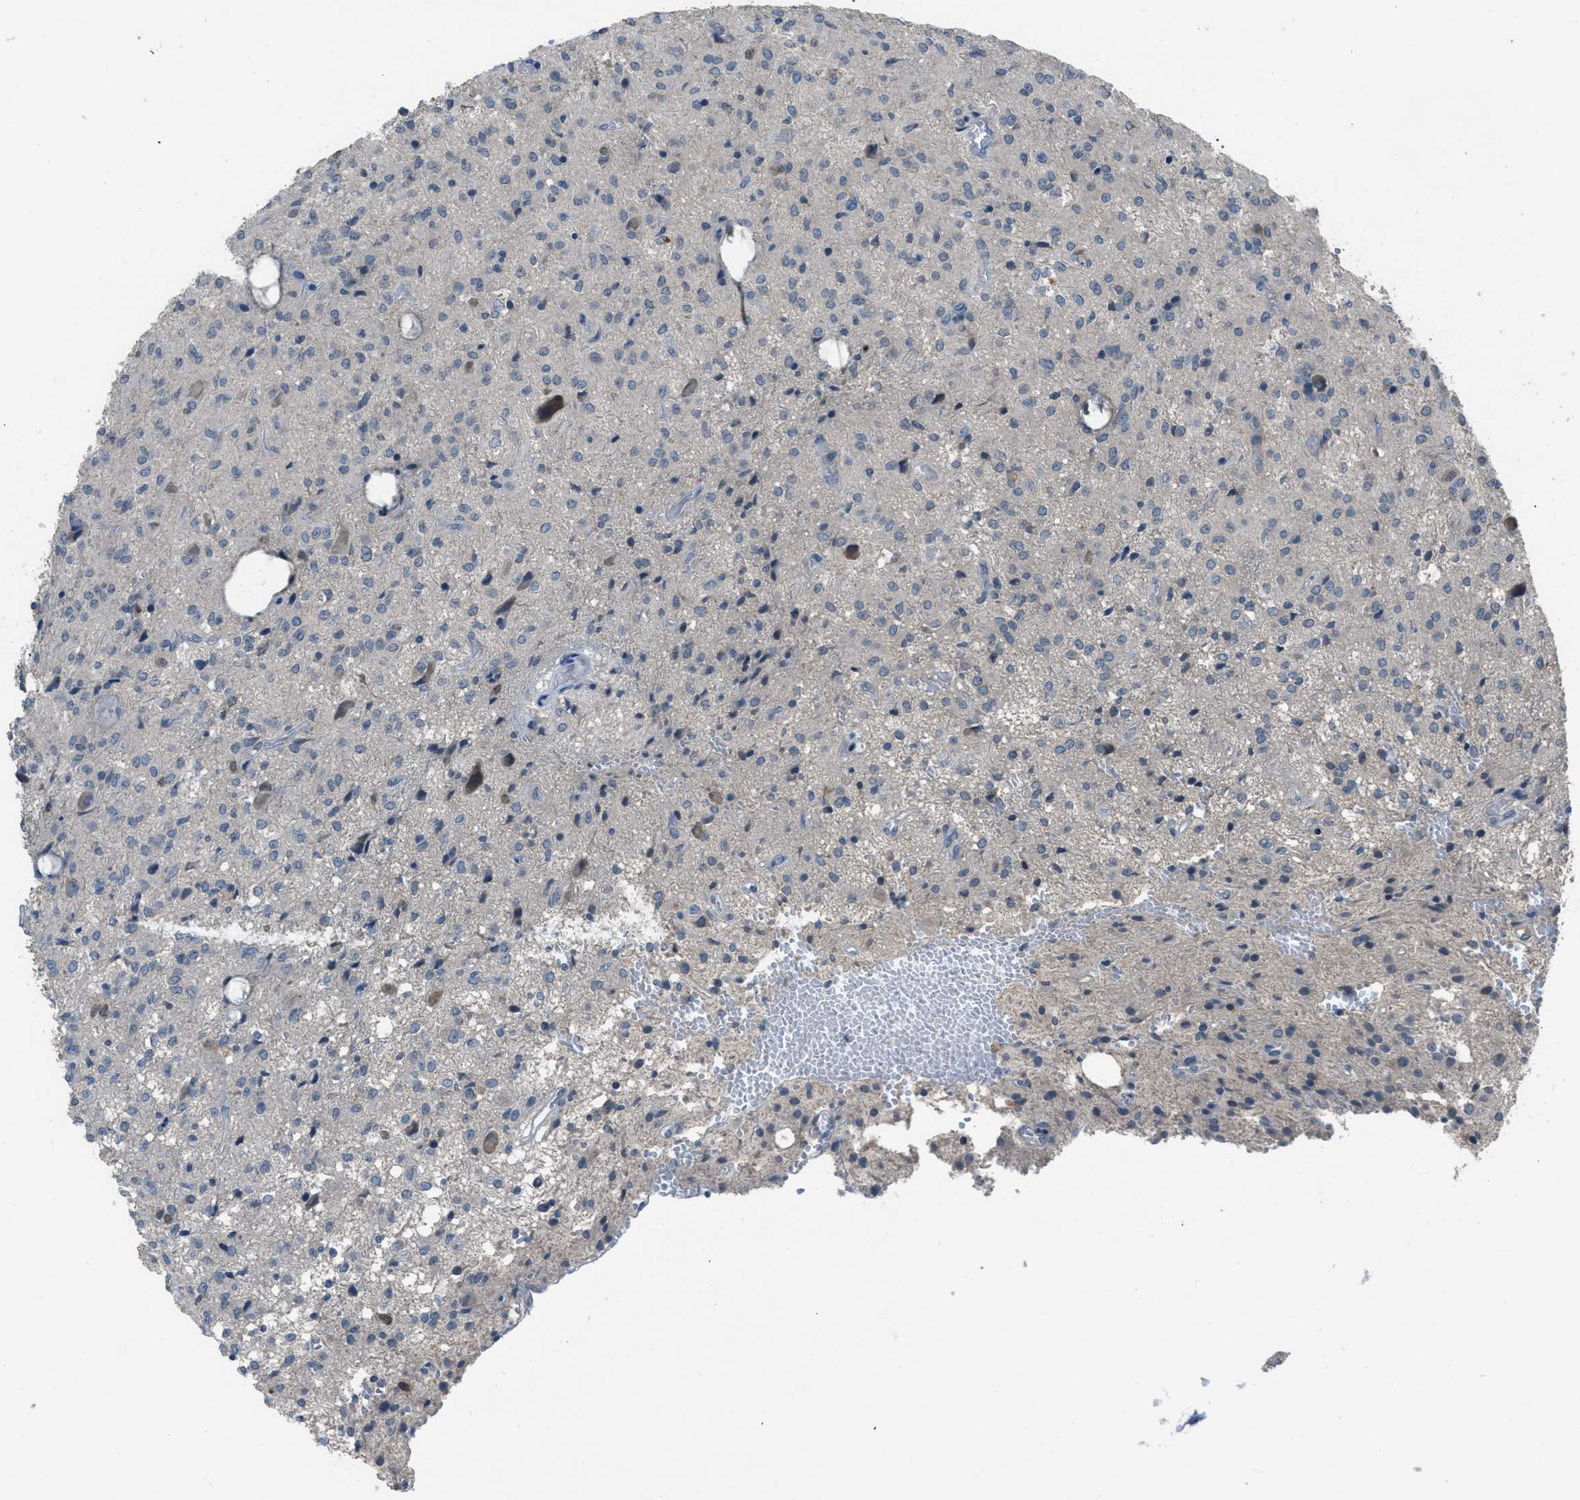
{"staining": {"intensity": "negative", "quantity": "none", "location": "none"}, "tissue": "glioma", "cell_type": "Tumor cells", "image_type": "cancer", "snomed": [{"axis": "morphology", "description": "Glioma, malignant, High grade"}, {"axis": "topography", "description": "Brain"}], "caption": "This micrograph is of malignant glioma (high-grade) stained with IHC to label a protein in brown with the nuclei are counter-stained blue. There is no staining in tumor cells.", "gene": "MIS18A", "patient": {"sex": "female", "age": 59}}